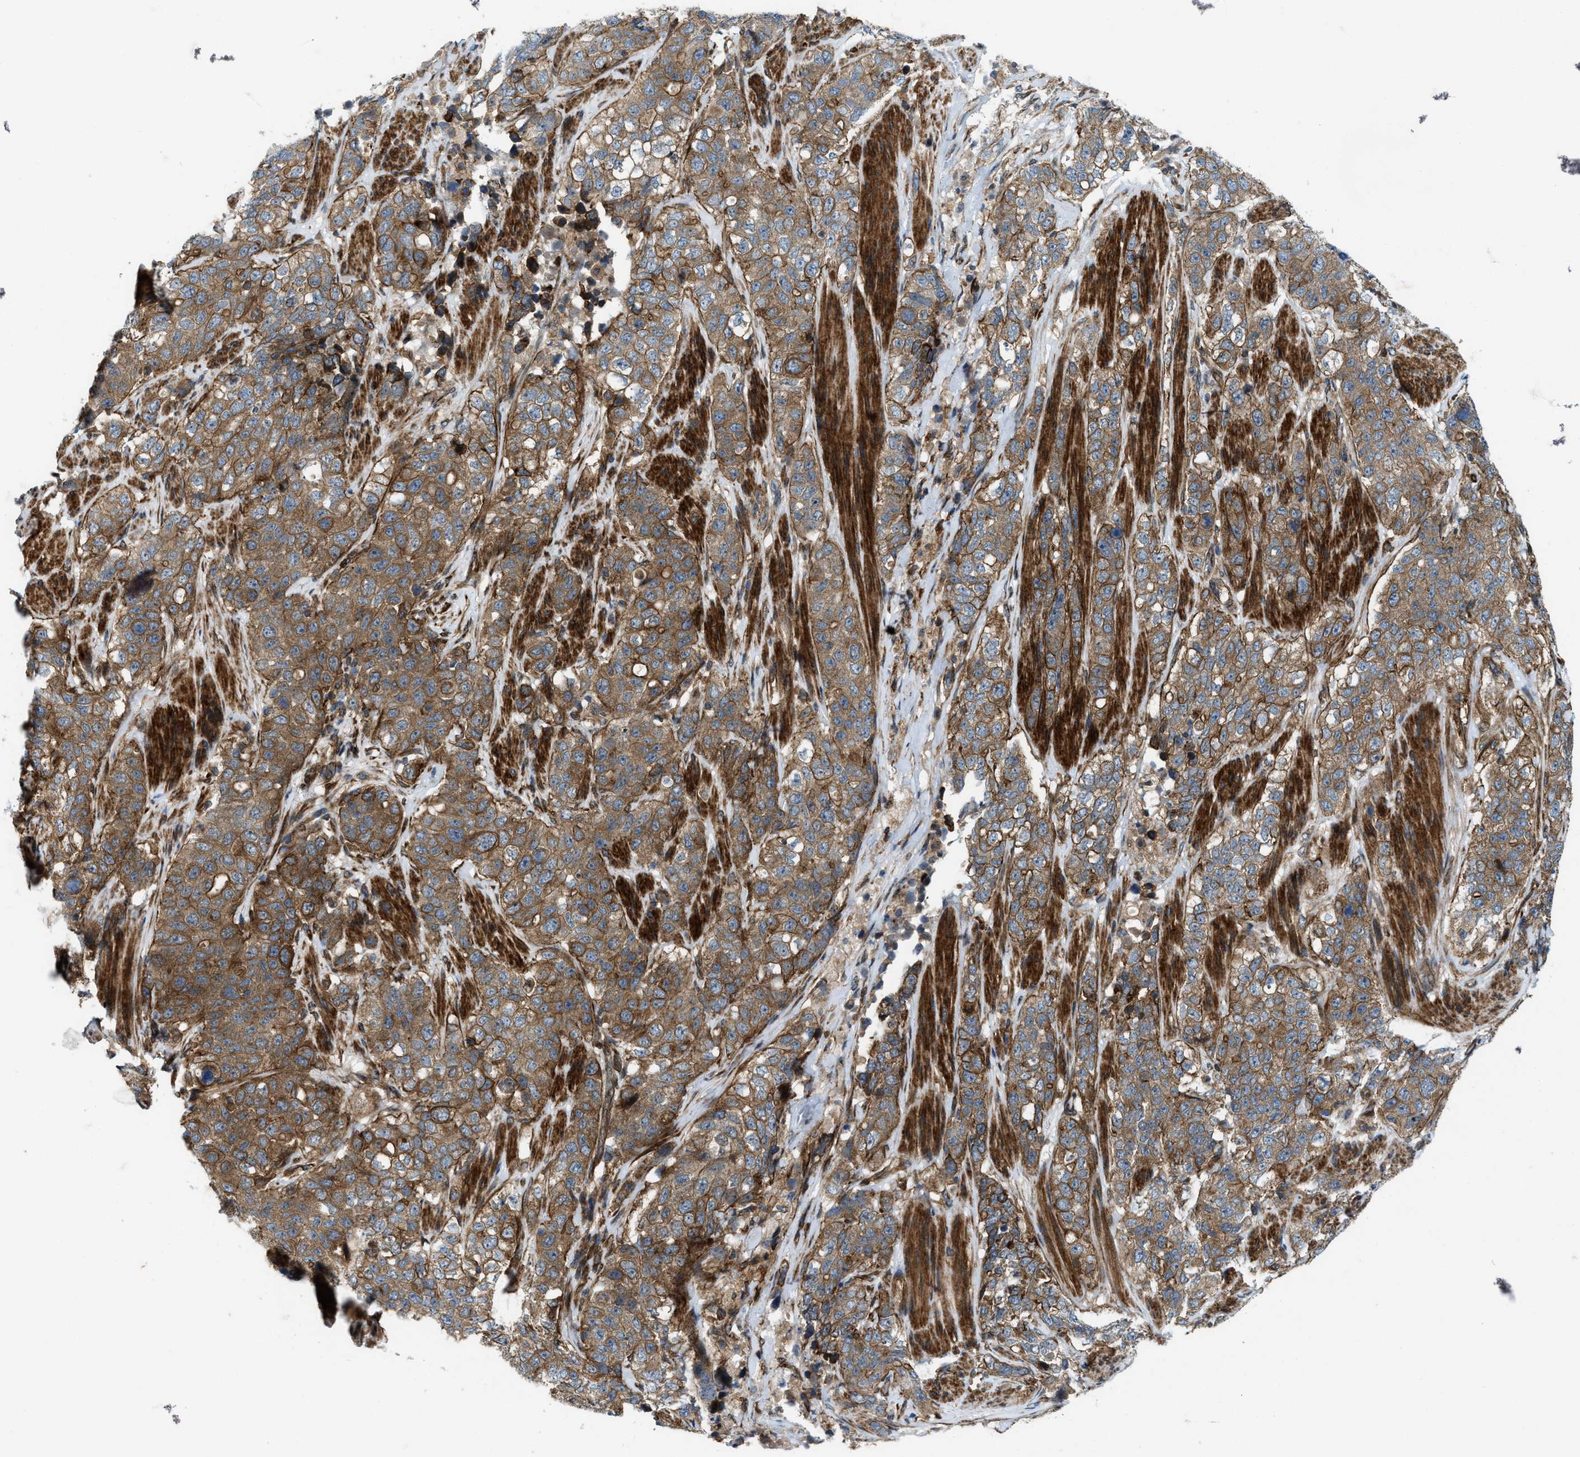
{"staining": {"intensity": "moderate", "quantity": ">75%", "location": "cytoplasmic/membranous"}, "tissue": "stomach cancer", "cell_type": "Tumor cells", "image_type": "cancer", "snomed": [{"axis": "morphology", "description": "Adenocarcinoma, NOS"}, {"axis": "topography", "description": "Stomach"}], "caption": "The histopathology image reveals a brown stain indicating the presence of a protein in the cytoplasmic/membranous of tumor cells in stomach adenocarcinoma.", "gene": "URGCP", "patient": {"sex": "male", "age": 48}}